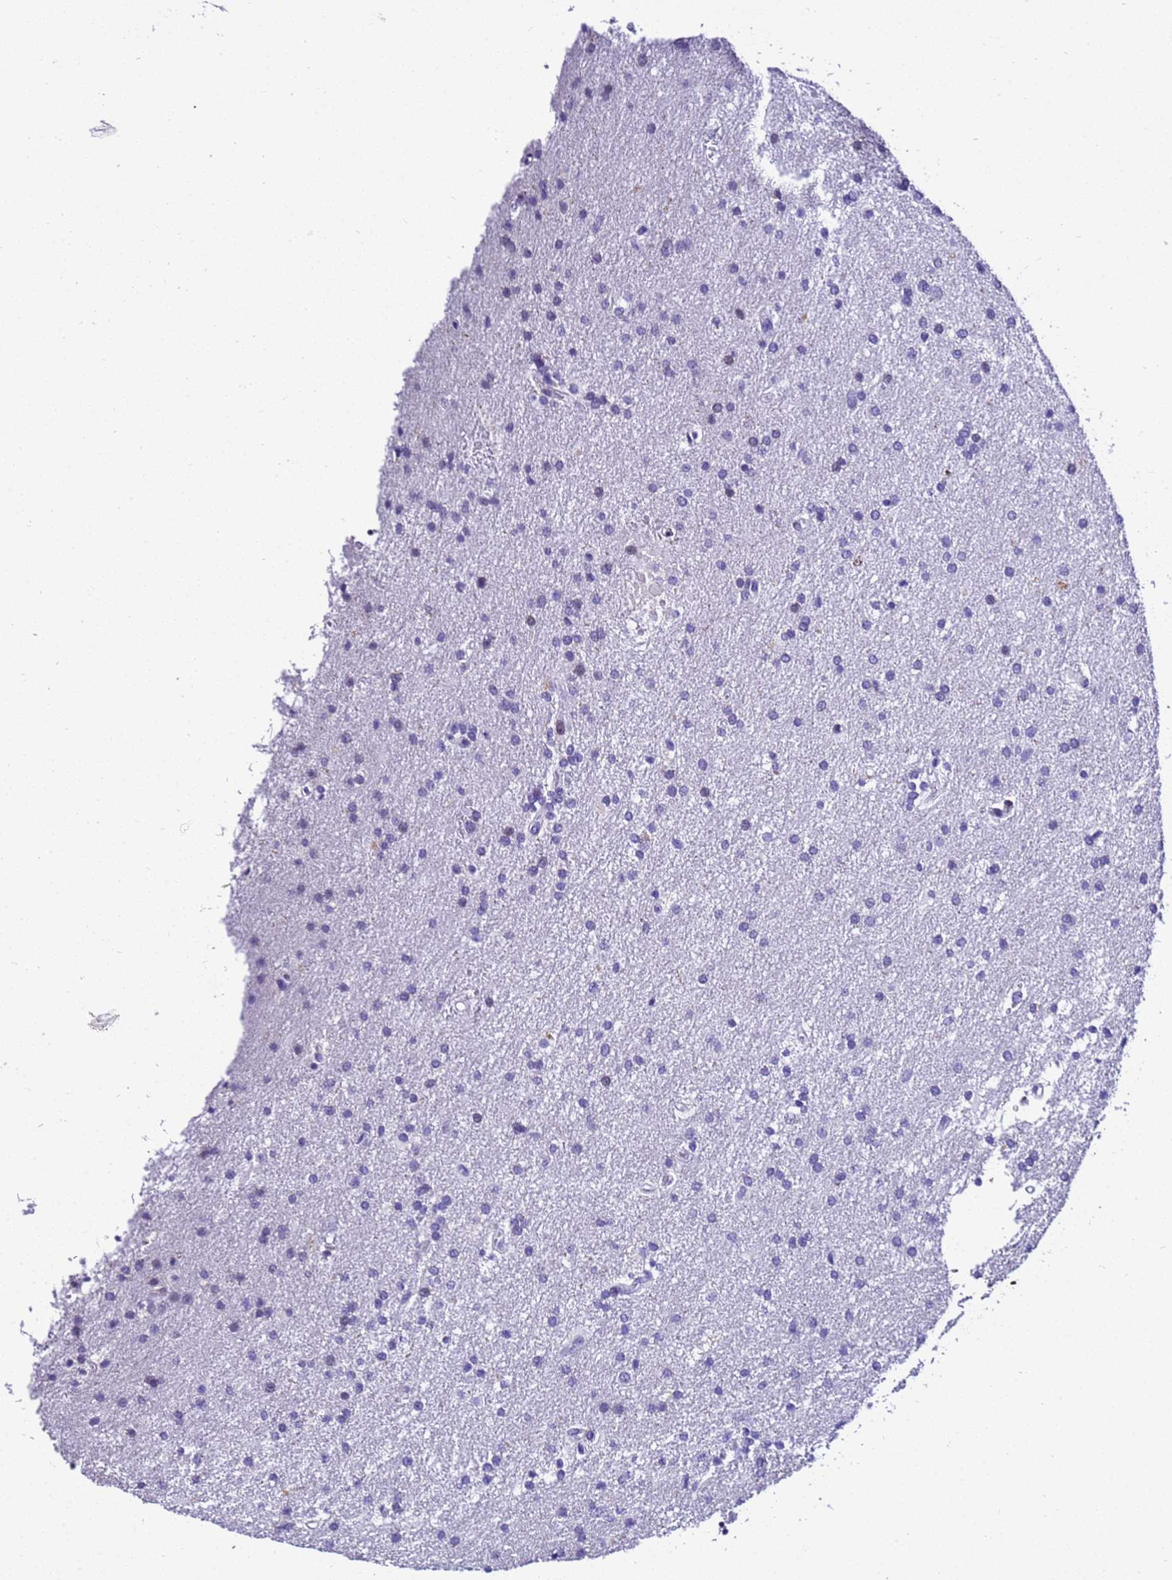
{"staining": {"intensity": "negative", "quantity": "none", "location": "none"}, "tissue": "glioma", "cell_type": "Tumor cells", "image_type": "cancer", "snomed": [{"axis": "morphology", "description": "Glioma, malignant, Low grade"}, {"axis": "topography", "description": "Brain"}], "caption": "An immunohistochemistry (IHC) micrograph of glioma is shown. There is no staining in tumor cells of glioma.", "gene": "ZNF417", "patient": {"sex": "male", "age": 66}}